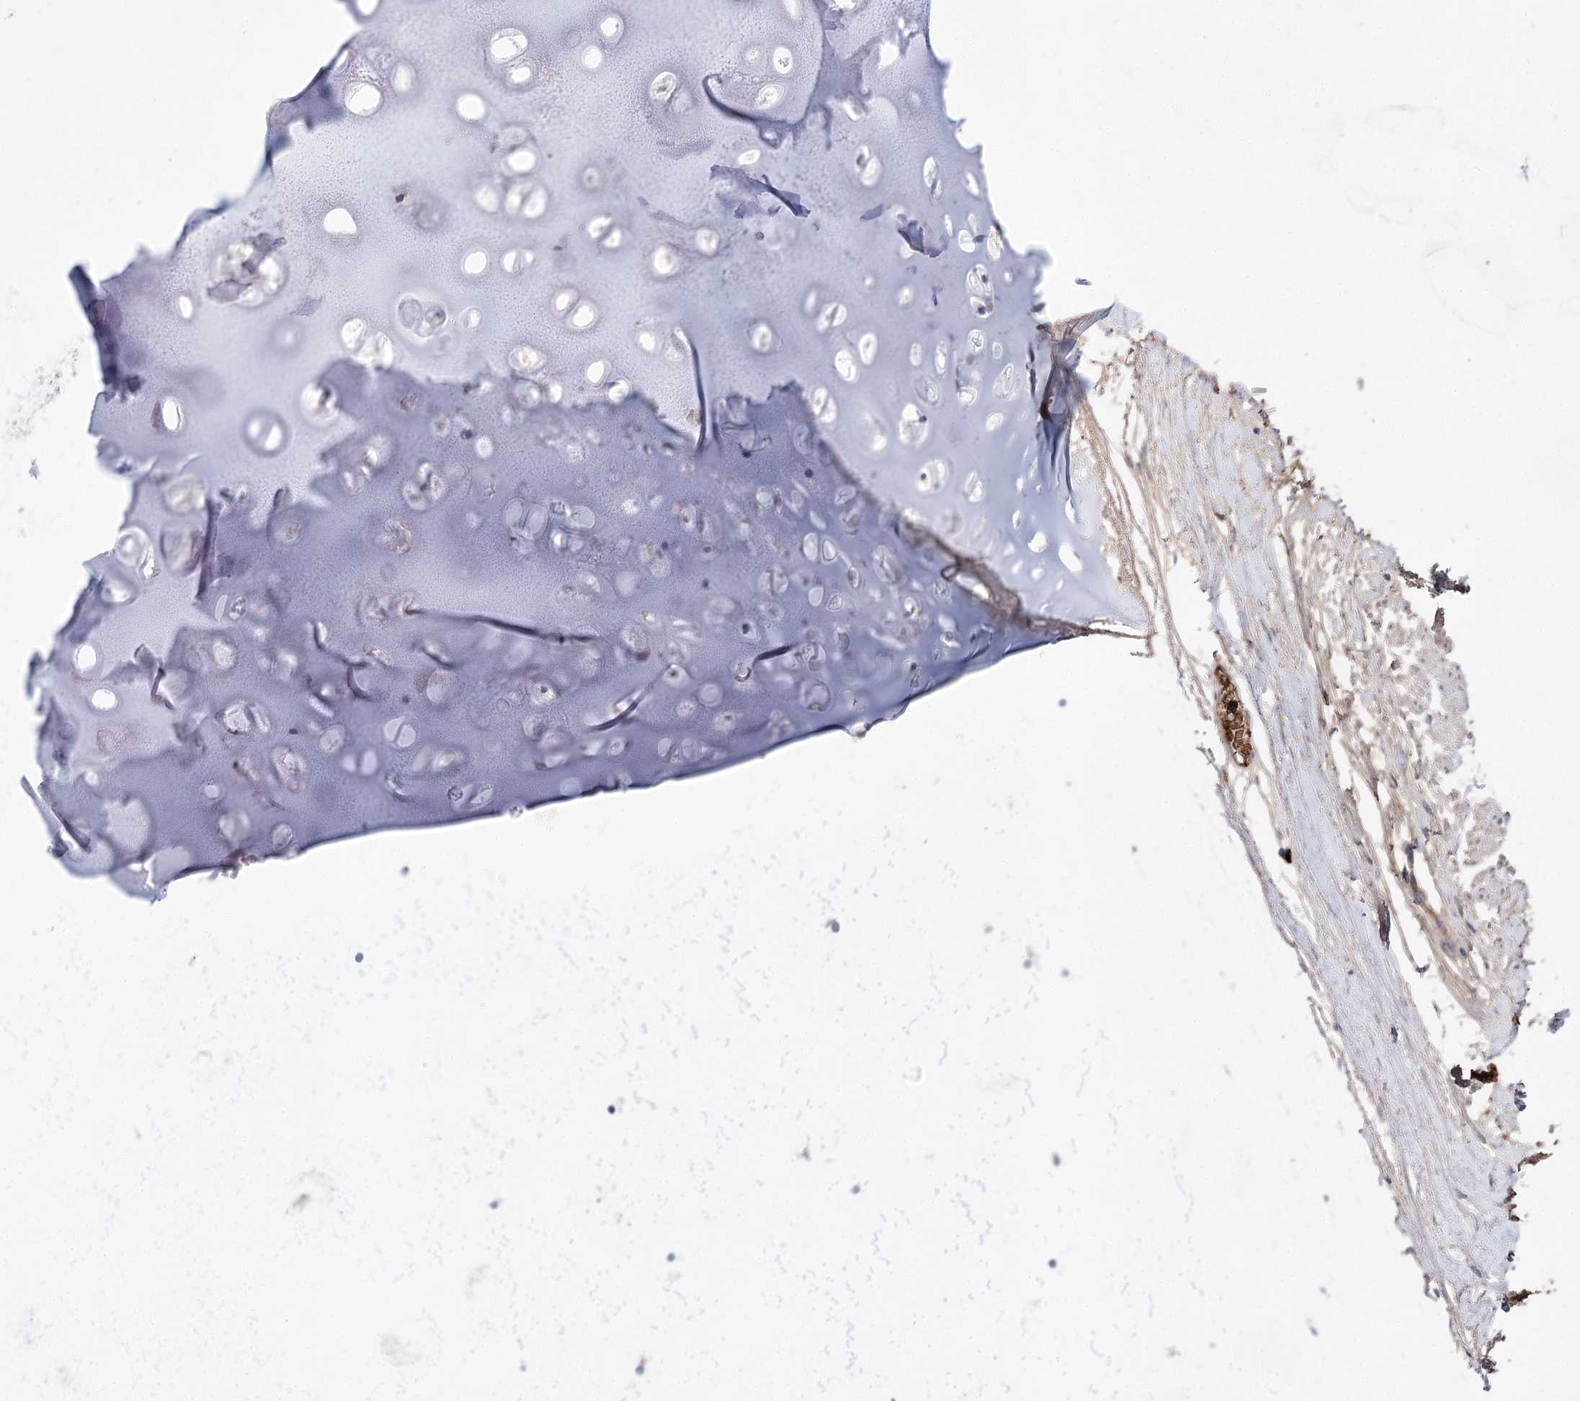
{"staining": {"intensity": "negative", "quantity": "none", "location": "none"}, "tissue": "adipose tissue", "cell_type": "Adipocytes", "image_type": "normal", "snomed": [{"axis": "morphology", "description": "Normal tissue, NOS"}, {"axis": "topography", "description": "Lymph node"}, {"axis": "topography", "description": "Bronchus"}], "caption": "An immunohistochemistry (IHC) image of benign adipose tissue is shown. There is no staining in adipocytes of adipose tissue.", "gene": "TASOR2", "patient": {"sex": "male", "age": 63}}